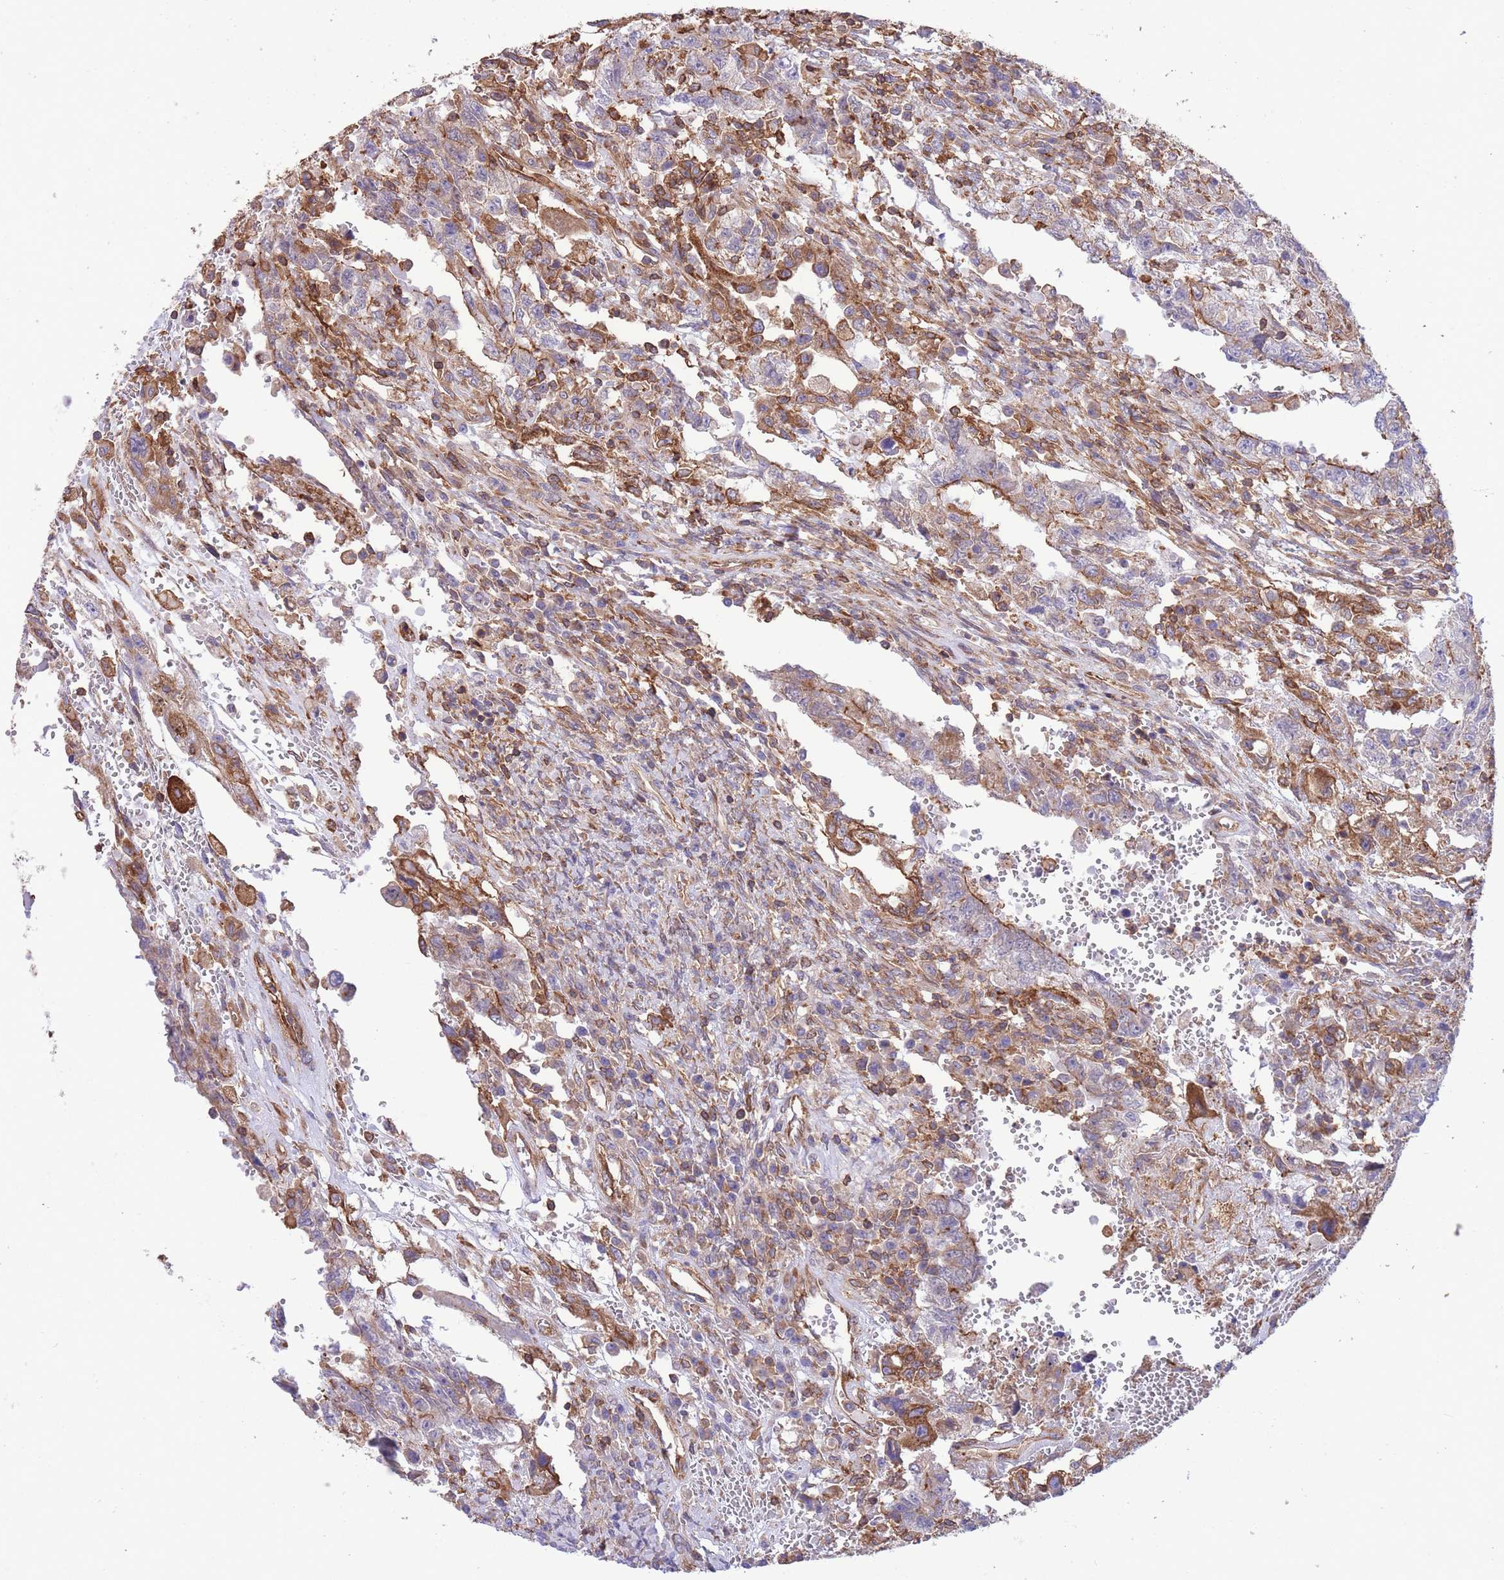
{"staining": {"intensity": "moderate", "quantity": "25%-75%", "location": "cytoplasmic/membranous"}, "tissue": "testis cancer", "cell_type": "Tumor cells", "image_type": "cancer", "snomed": [{"axis": "morphology", "description": "Carcinoma, Embryonal, NOS"}, {"axis": "topography", "description": "Testis"}], "caption": "Protein staining demonstrates moderate cytoplasmic/membranous expression in about 25%-75% of tumor cells in testis embryonal carcinoma.", "gene": "LRRN4CL", "patient": {"sex": "male", "age": 26}}